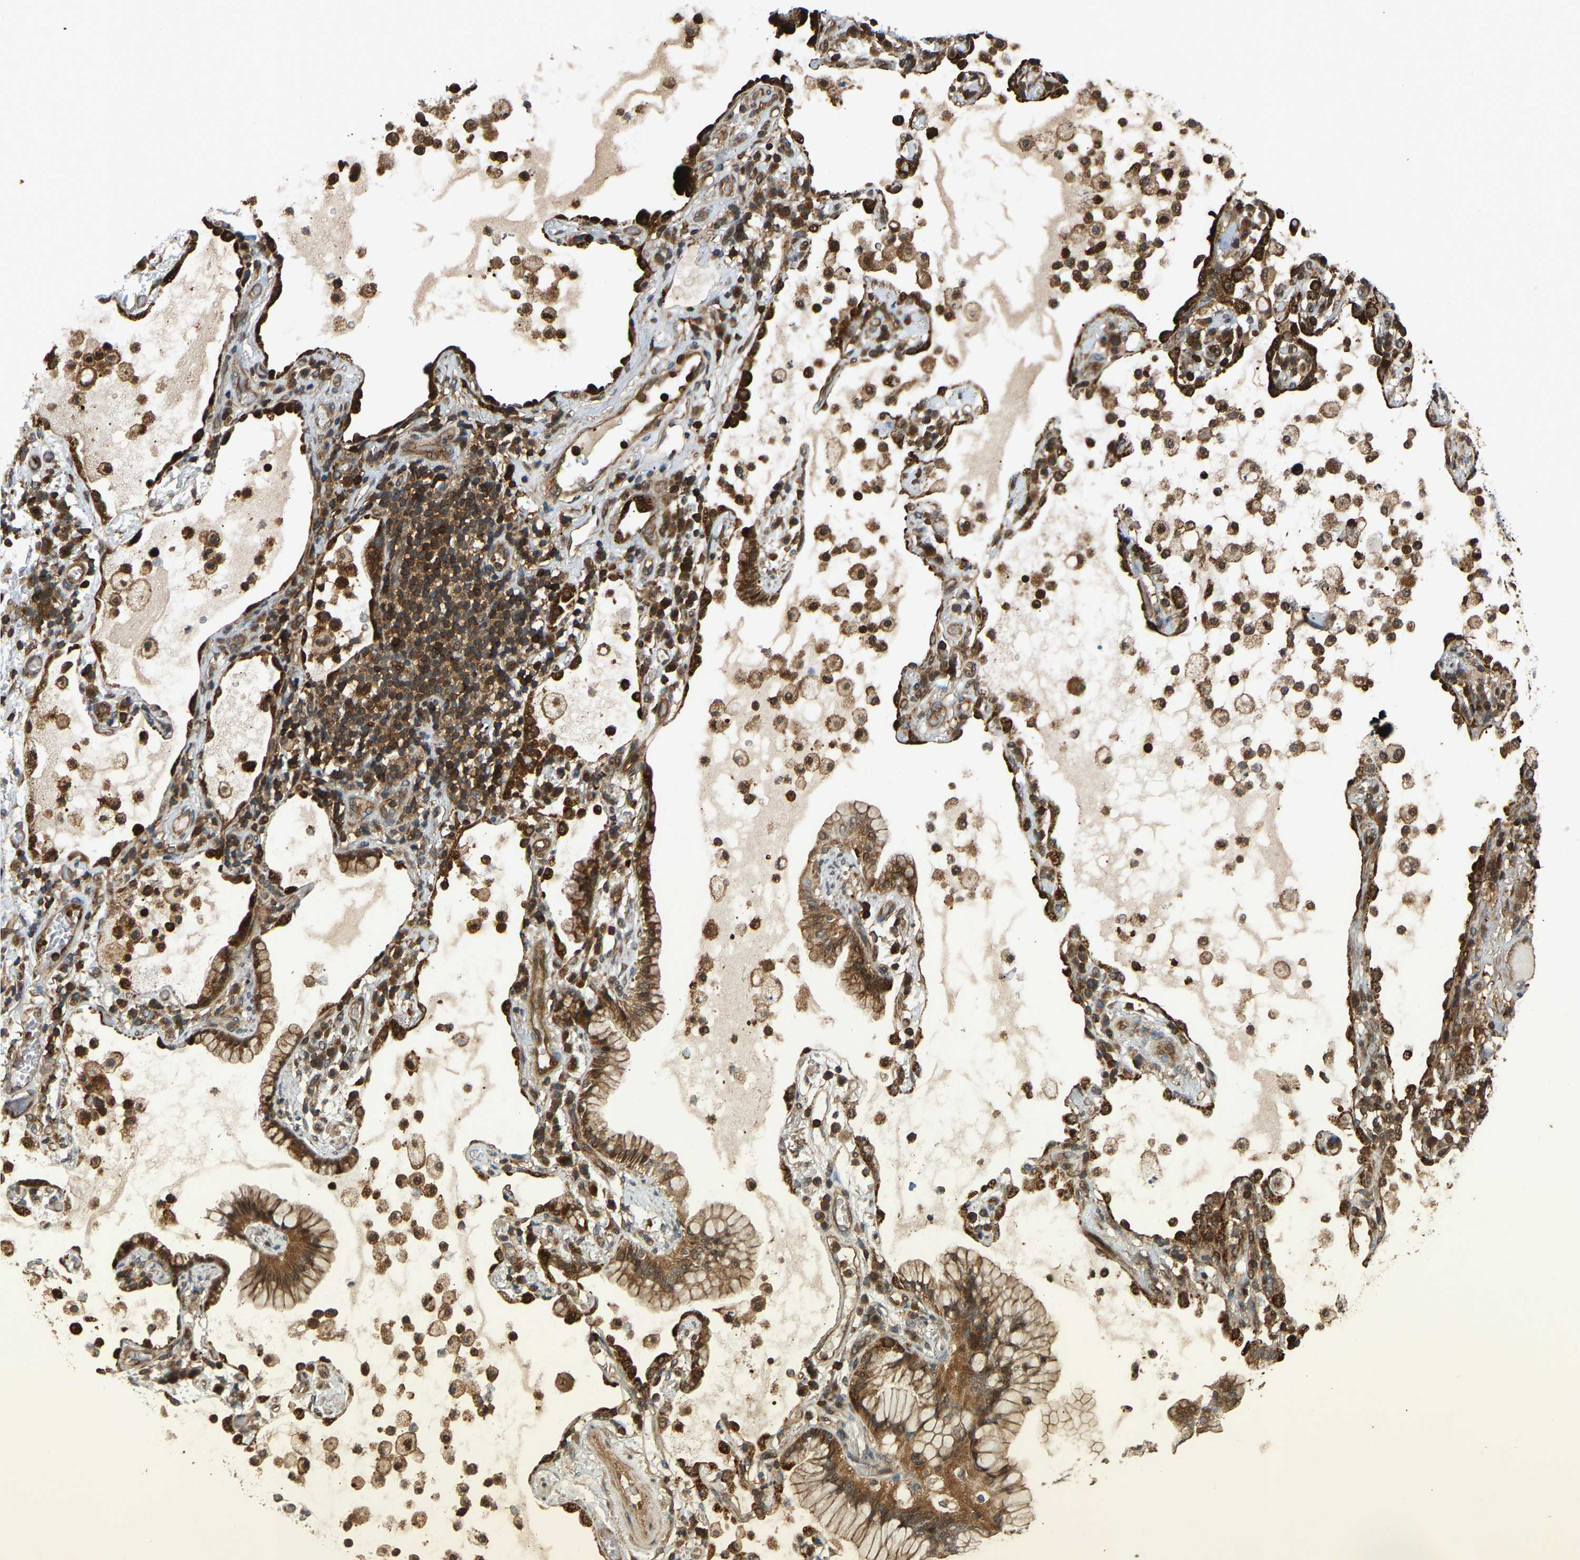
{"staining": {"intensity": "moderate", "quantity": ">75%", "location": "cytoplasmic/membranous"}, "tissue": "lung cancer", "cell_type": "Tumor cells", "image_type": "cancer", "snomed": [{"axis": "morphology", "description": "Adenocarcinoma, NOS"}, {"axis": "topography", "description": "Lung"}], "caption": "Protein expression analysis of human adenocarcinoma (lung) reveals moderate cytoplasmic/membranous expression in about >75% of tumor cells.", "gene": "GOPC", "patient": {"sex": "female", "age": 70}}